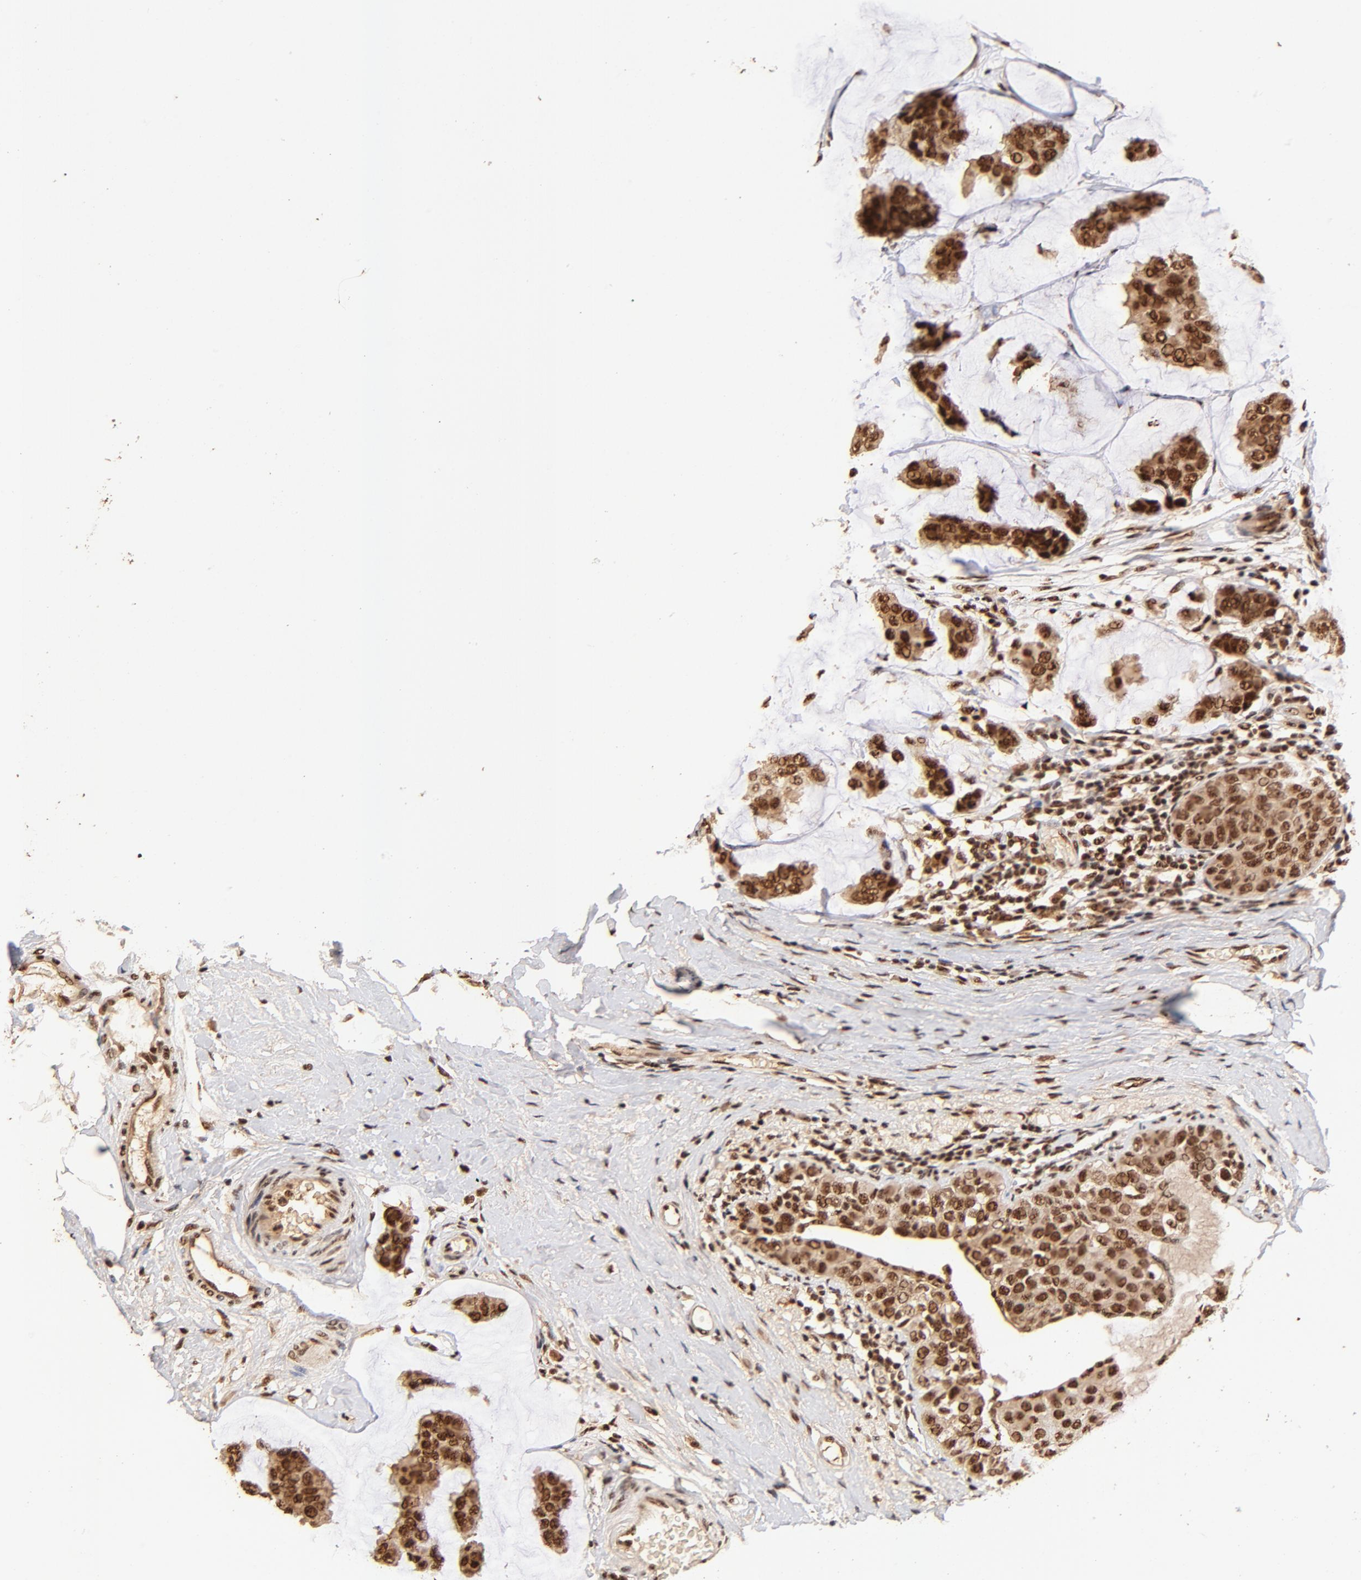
{"staining": {"intensity": "strong", "quantity": ">75%", "location": "cytoplasmic/membranous,nuclear"}, "tissue": "breast cancer", "cell_type": "Tumor cells", "image_type": "cancer", "snomed": [{"axis": "morphology", "description": "Normal tissue, NOS"}, {"axis": "morphology", "description": "Duct carcinoma"}, {"axis": "topography", "description": "Breast"}], "caption": "A micrograph of breast cancer stained for a protein exhibits strong cytoplasmic/membranous and nuclear brown staining in tumor cells. The staining was performed using DAB, with brown indicating positive protein expression. Nuclei are stained blue with hematoxylin.", "gene": "MED12", "patient": {"sex": "female", "age": 50}}